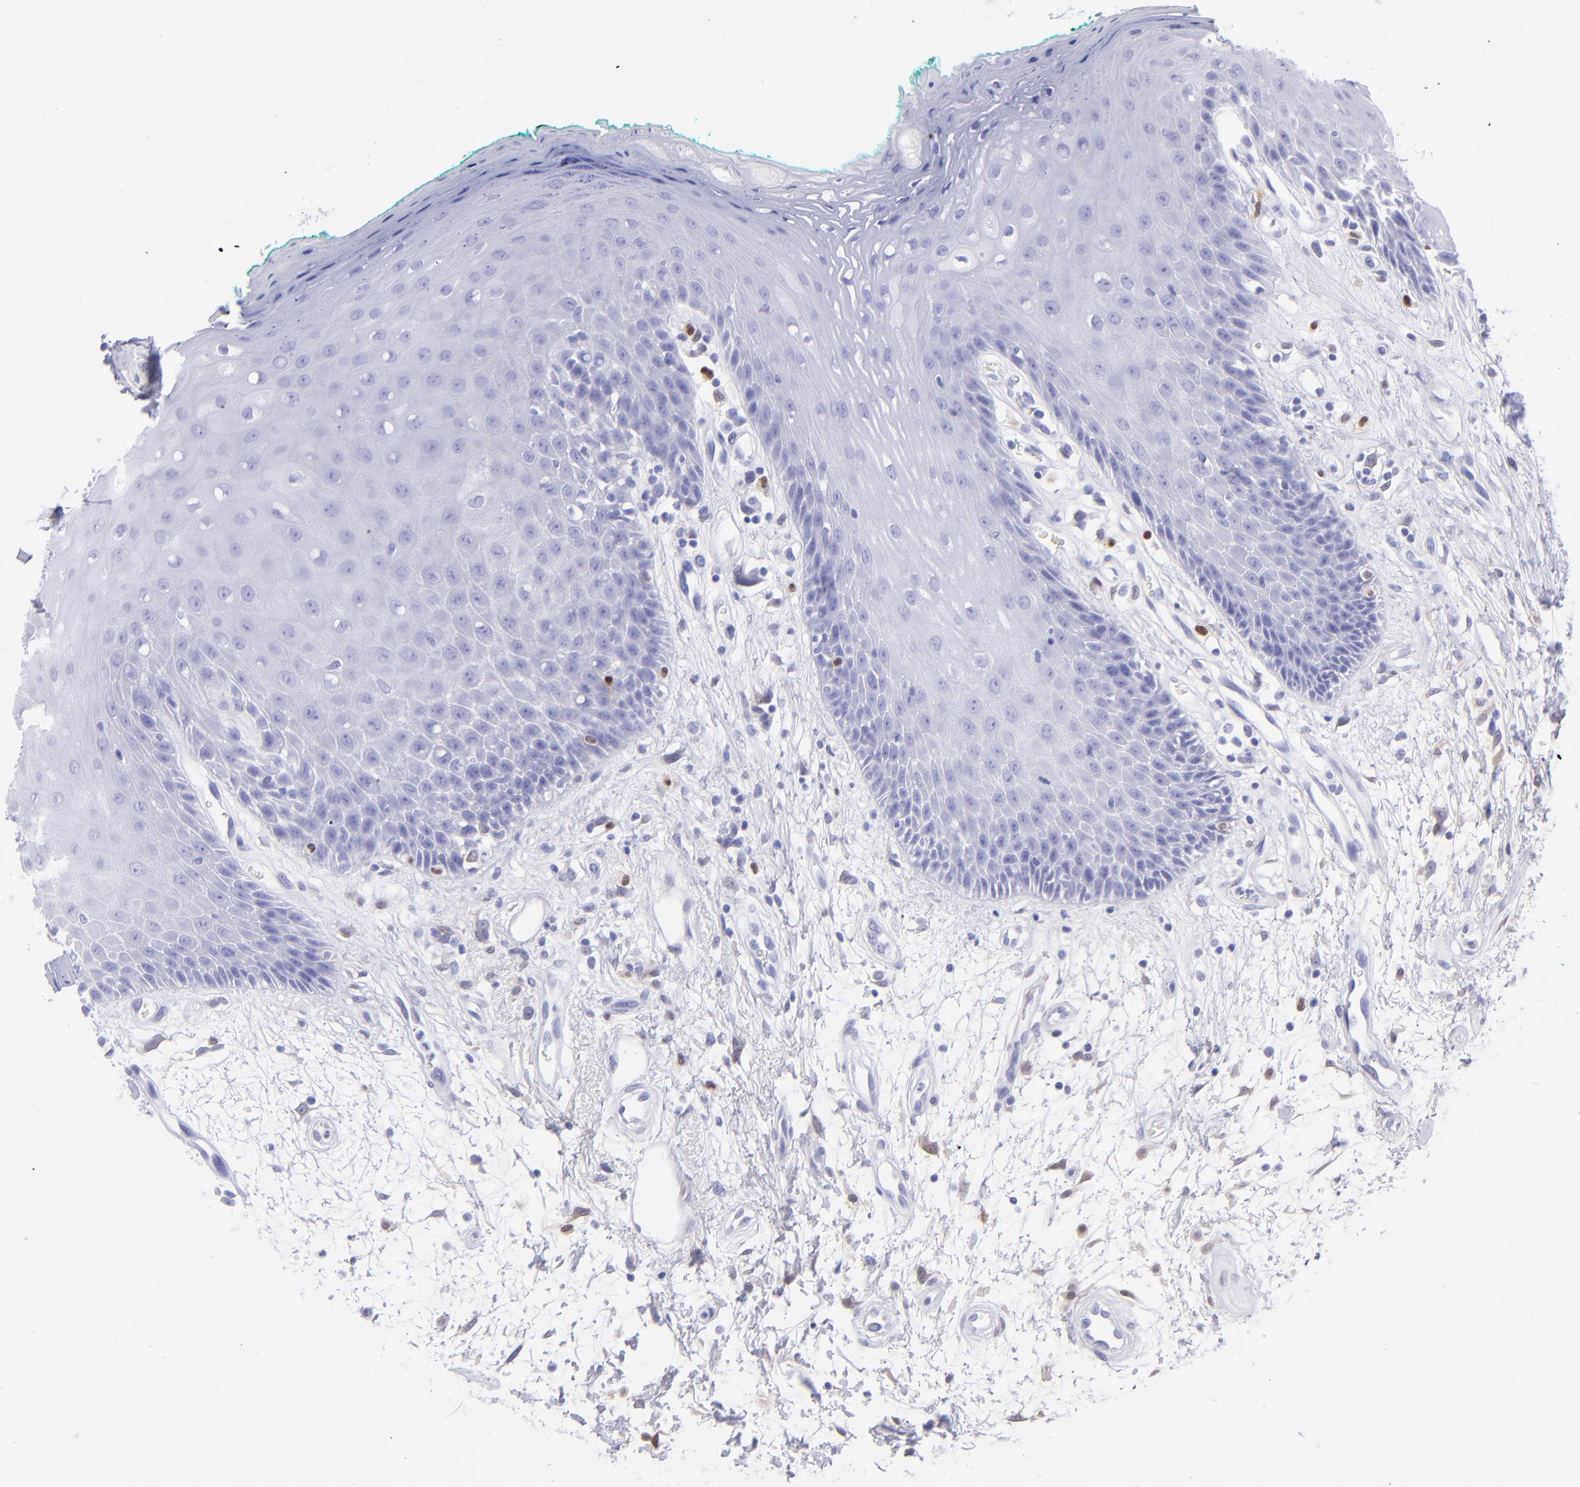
{"staining": {"intensity": "negative", "quantity": "none", "location": "none"}, "tissue": "oral mucosa", "cell_type": "Squamous epithelial cells", "image_type": "normal", "snomed": [{"axis": "morphology", "description": "Normal tissue, NOS"}, {"axis": "morphology", "description": "Squamous cell carcinoma, NOS"}, {"axis": "topography", "description": "Skeletal muscle"}, {"axis": "topography", "description": "Oral tissue"}, {"axis": "topography", "description": "Head-Neck"}], "caption": "Immunohistochemistry (IHC) image of unremarkable human oral mucosa stained for a protein (brown), which demonstrates no positivity in squamous epithelial cells.", "gene": "MITF", "patient": {"sex": "female", "age": 84}}